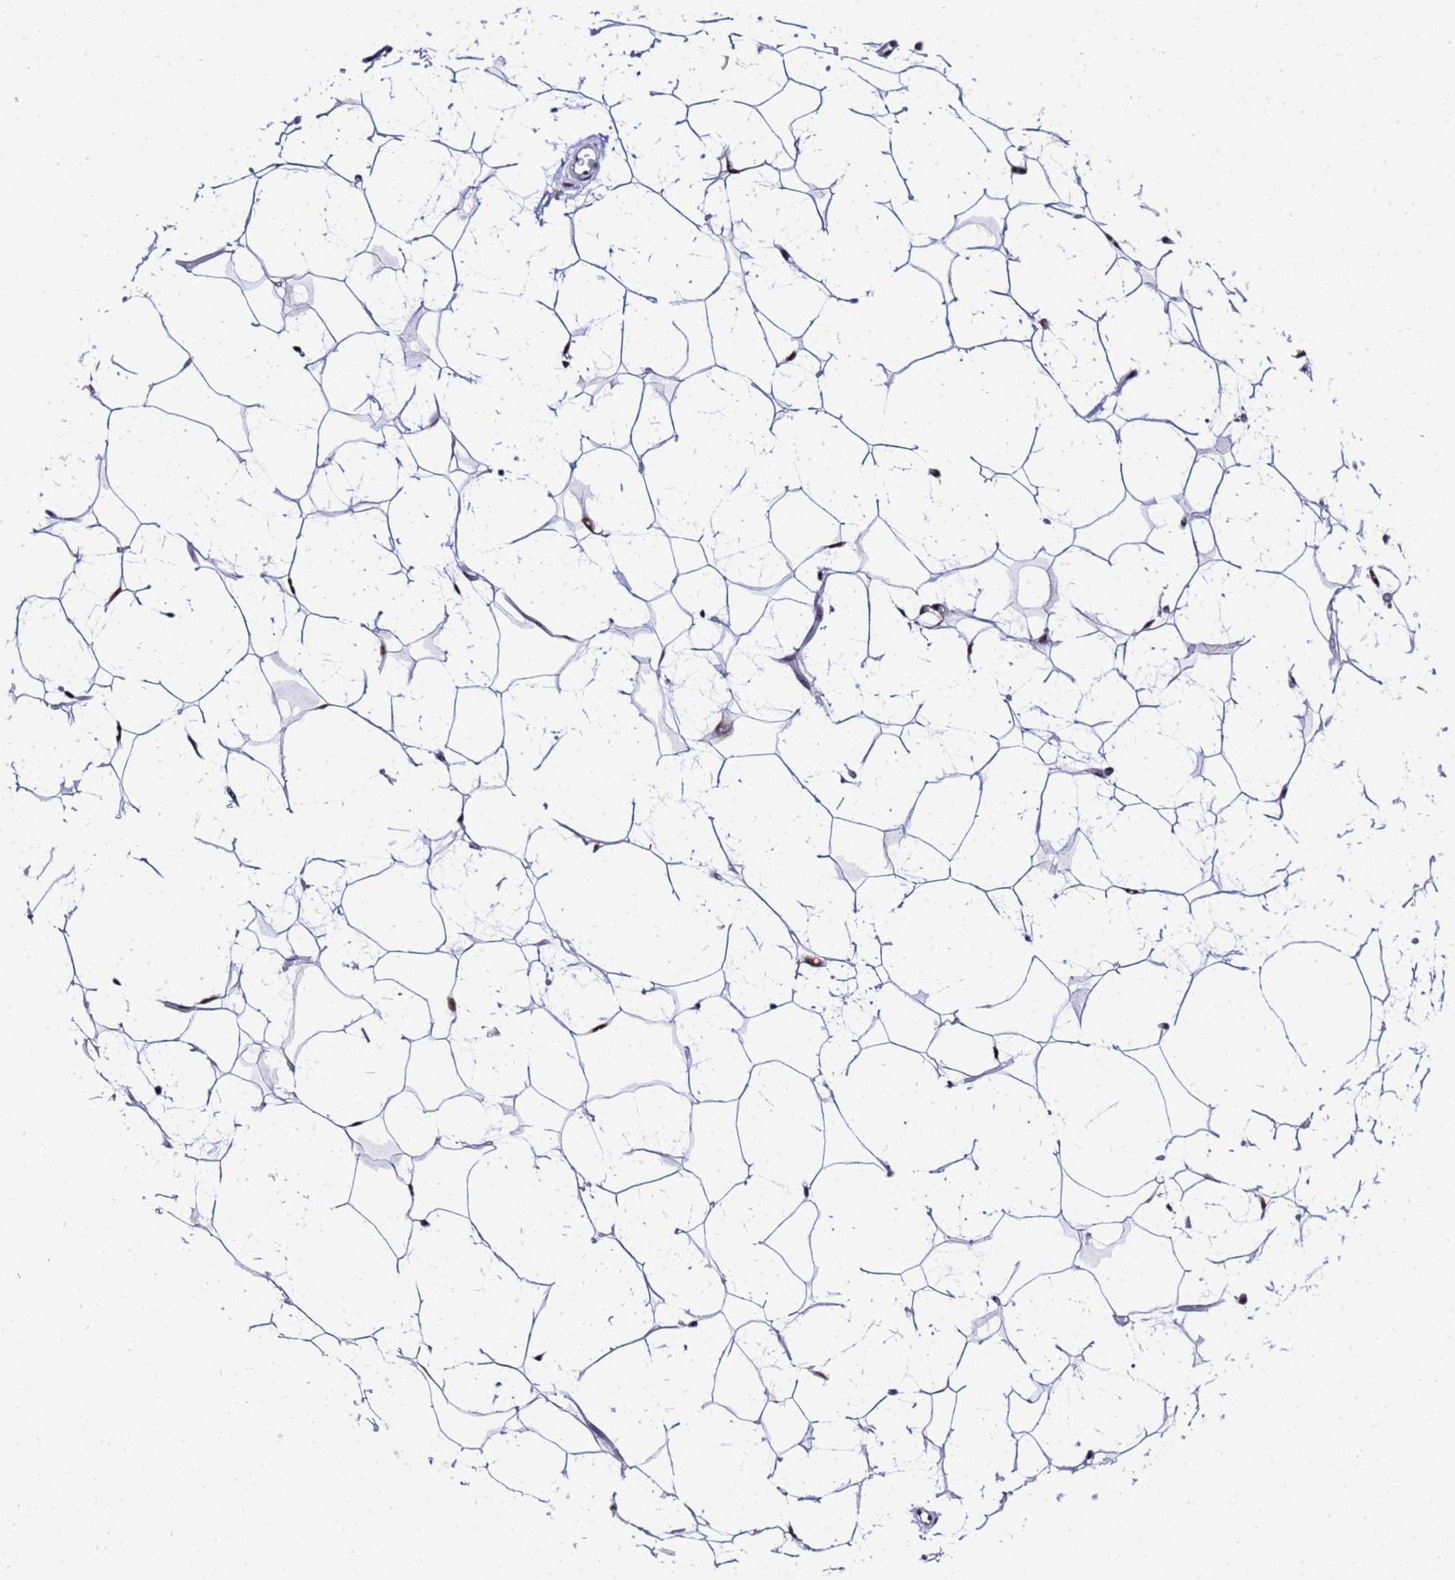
{"staining": {"intensity": "negative", "quantity": "none", "location": "none"}, "tissue": "adipose tissue", "cell_type": "Adipocytes", "image_type": "normal", "snomed": [{"axis": "morphology", "description": "Normal tissue, NOS"}, {"axis": "topography", "description": "Breast"}], "caption": "Photomicrograph shows no significant protein staining in adipocytes of benign adipose tissue. Brightfield microscopy of IHC stained with DAB (brown) and hematoxylin (blue), captured at high magnification.", "gene": "SMN1", "patient": {"sex": "female", "age": 26}}